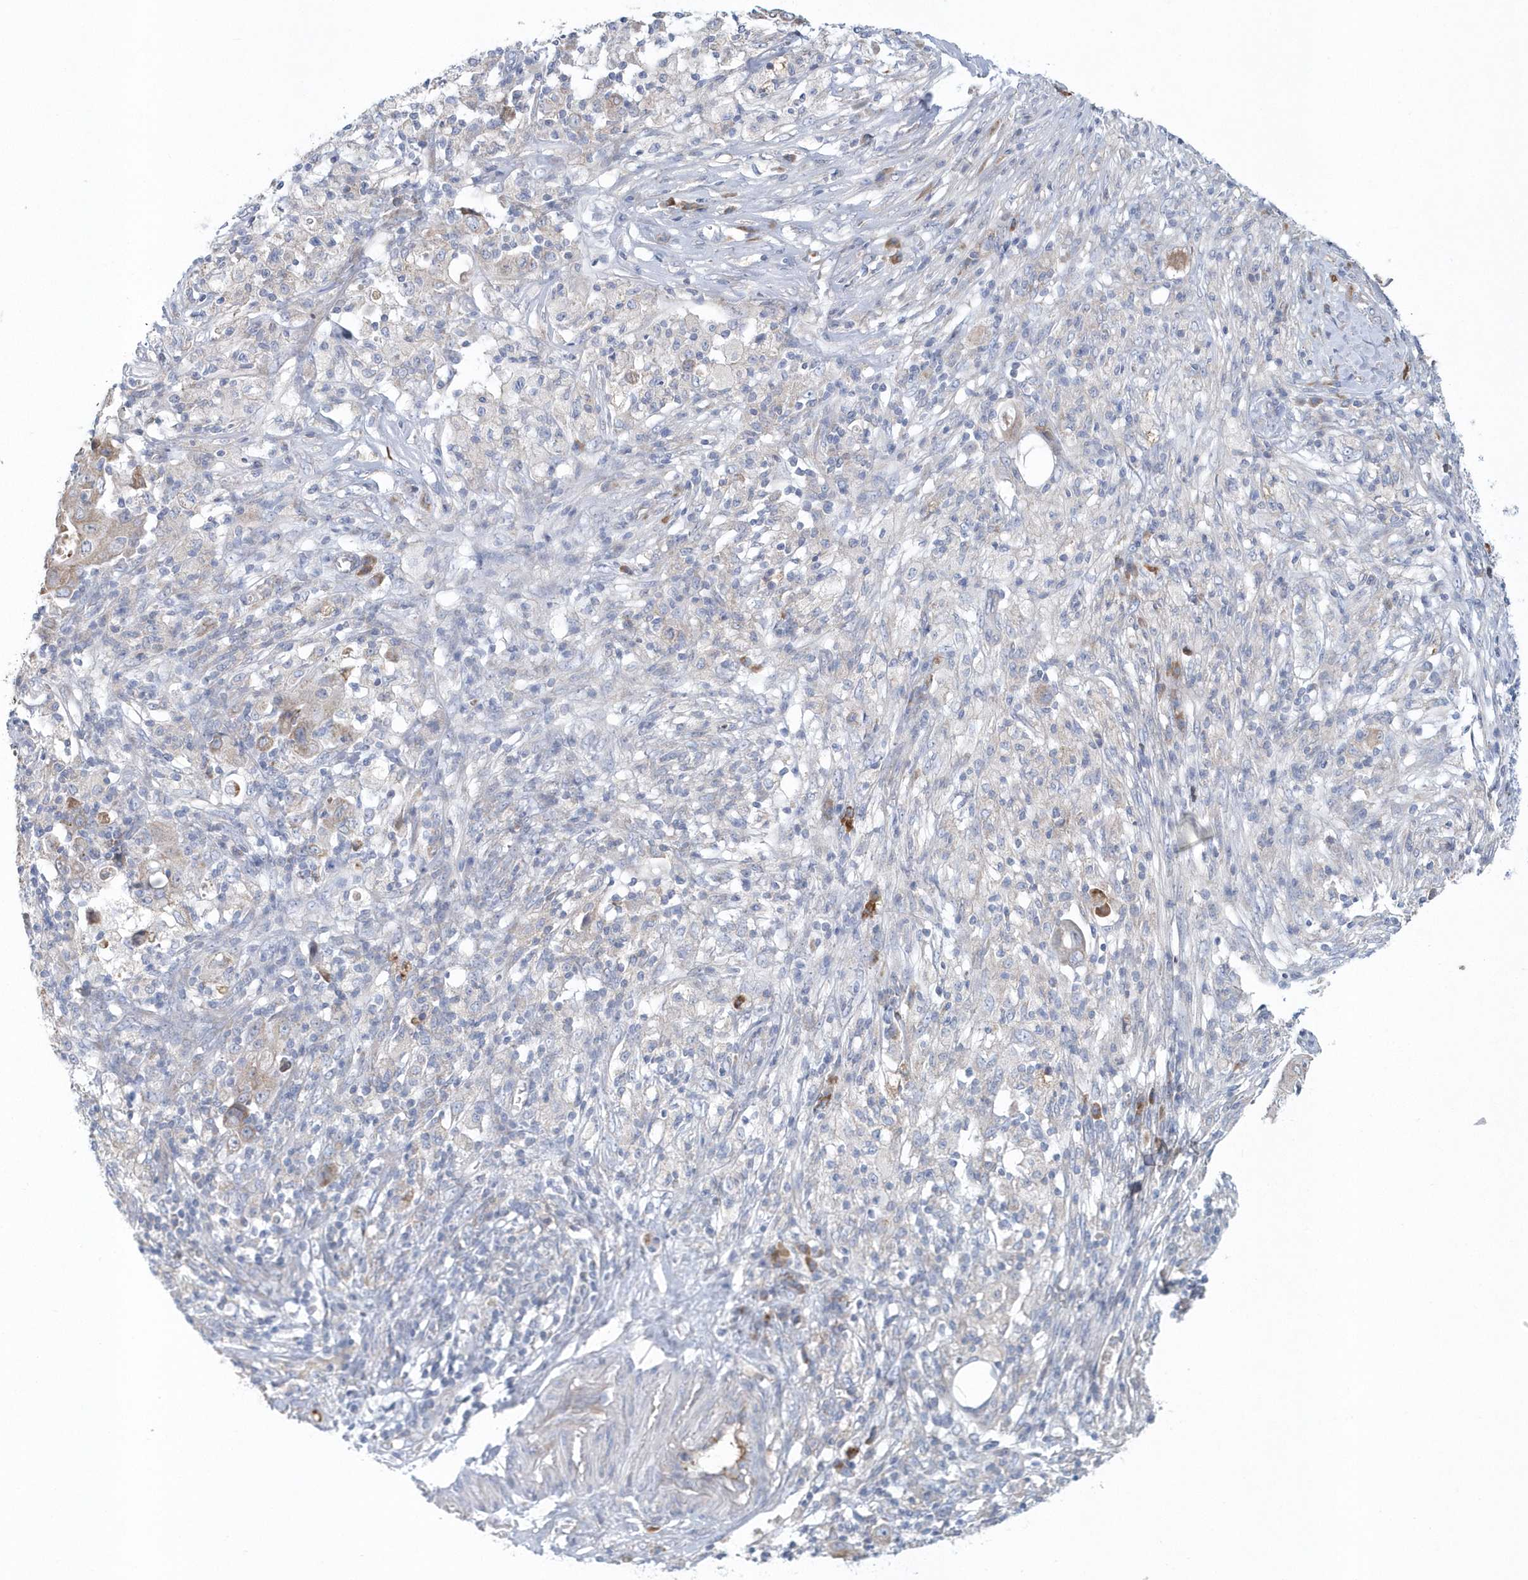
{"staining": {"intensity": "weak", "quantity": "<25%", "location": "cytoplasmic/membranous"}, "tissue": "ovarian cancer", "cell_type": "Tumor cells", "image_type": "cancer", "snomed": [{"axis": "morphology", "description": "Carcinoma, endometroid"}, {"axis": "topography", "description": "Ovary"}], "caption": "The photomicrograph displays no significant staining in tumor cells of ovarian cancer (endometroid carcinoma).", "gene": "SPATA18", "patient": {"sex": "female", "age": 42}}